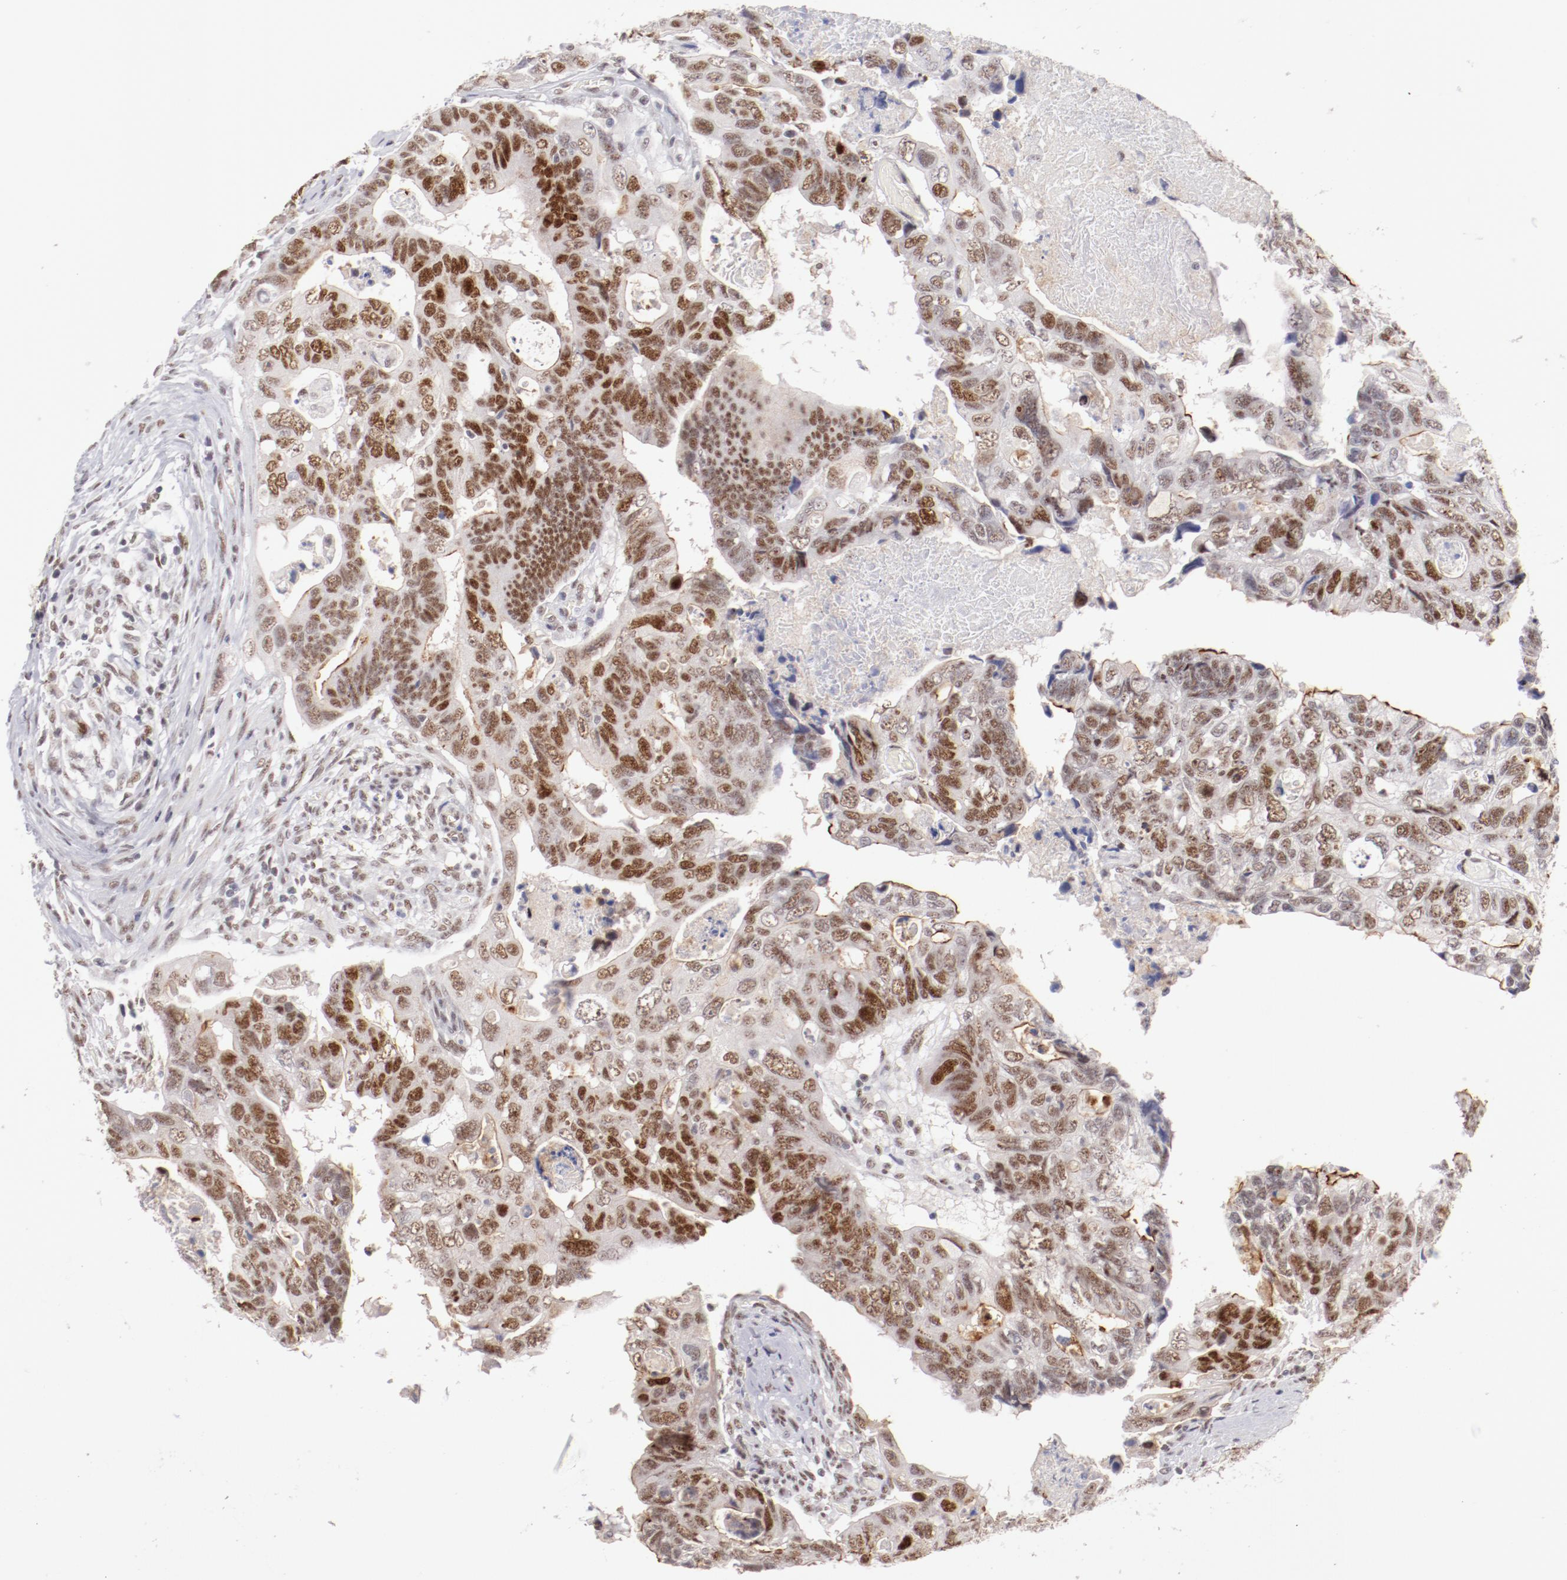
{"staining": {"intensity": "strong", "quantity": ">75%", "location": "nuclear"}, "tissue": "colorectal cancer", "cell_type": "Tumor cells", "image_type": "cancer", "snomed": [{"axis": "morphology", "description": "Adenocarcinoma, NOS"}, {"axis": "topography", "description": "Rectum"}], "caption": "Tumor cells display high levels of strong nuclear expression in approximately >75% of cells in human colorectal cancer (adenocarcinoma).", "gene": "TFAP4", "patient": {"sex": "male", "age": 53}}